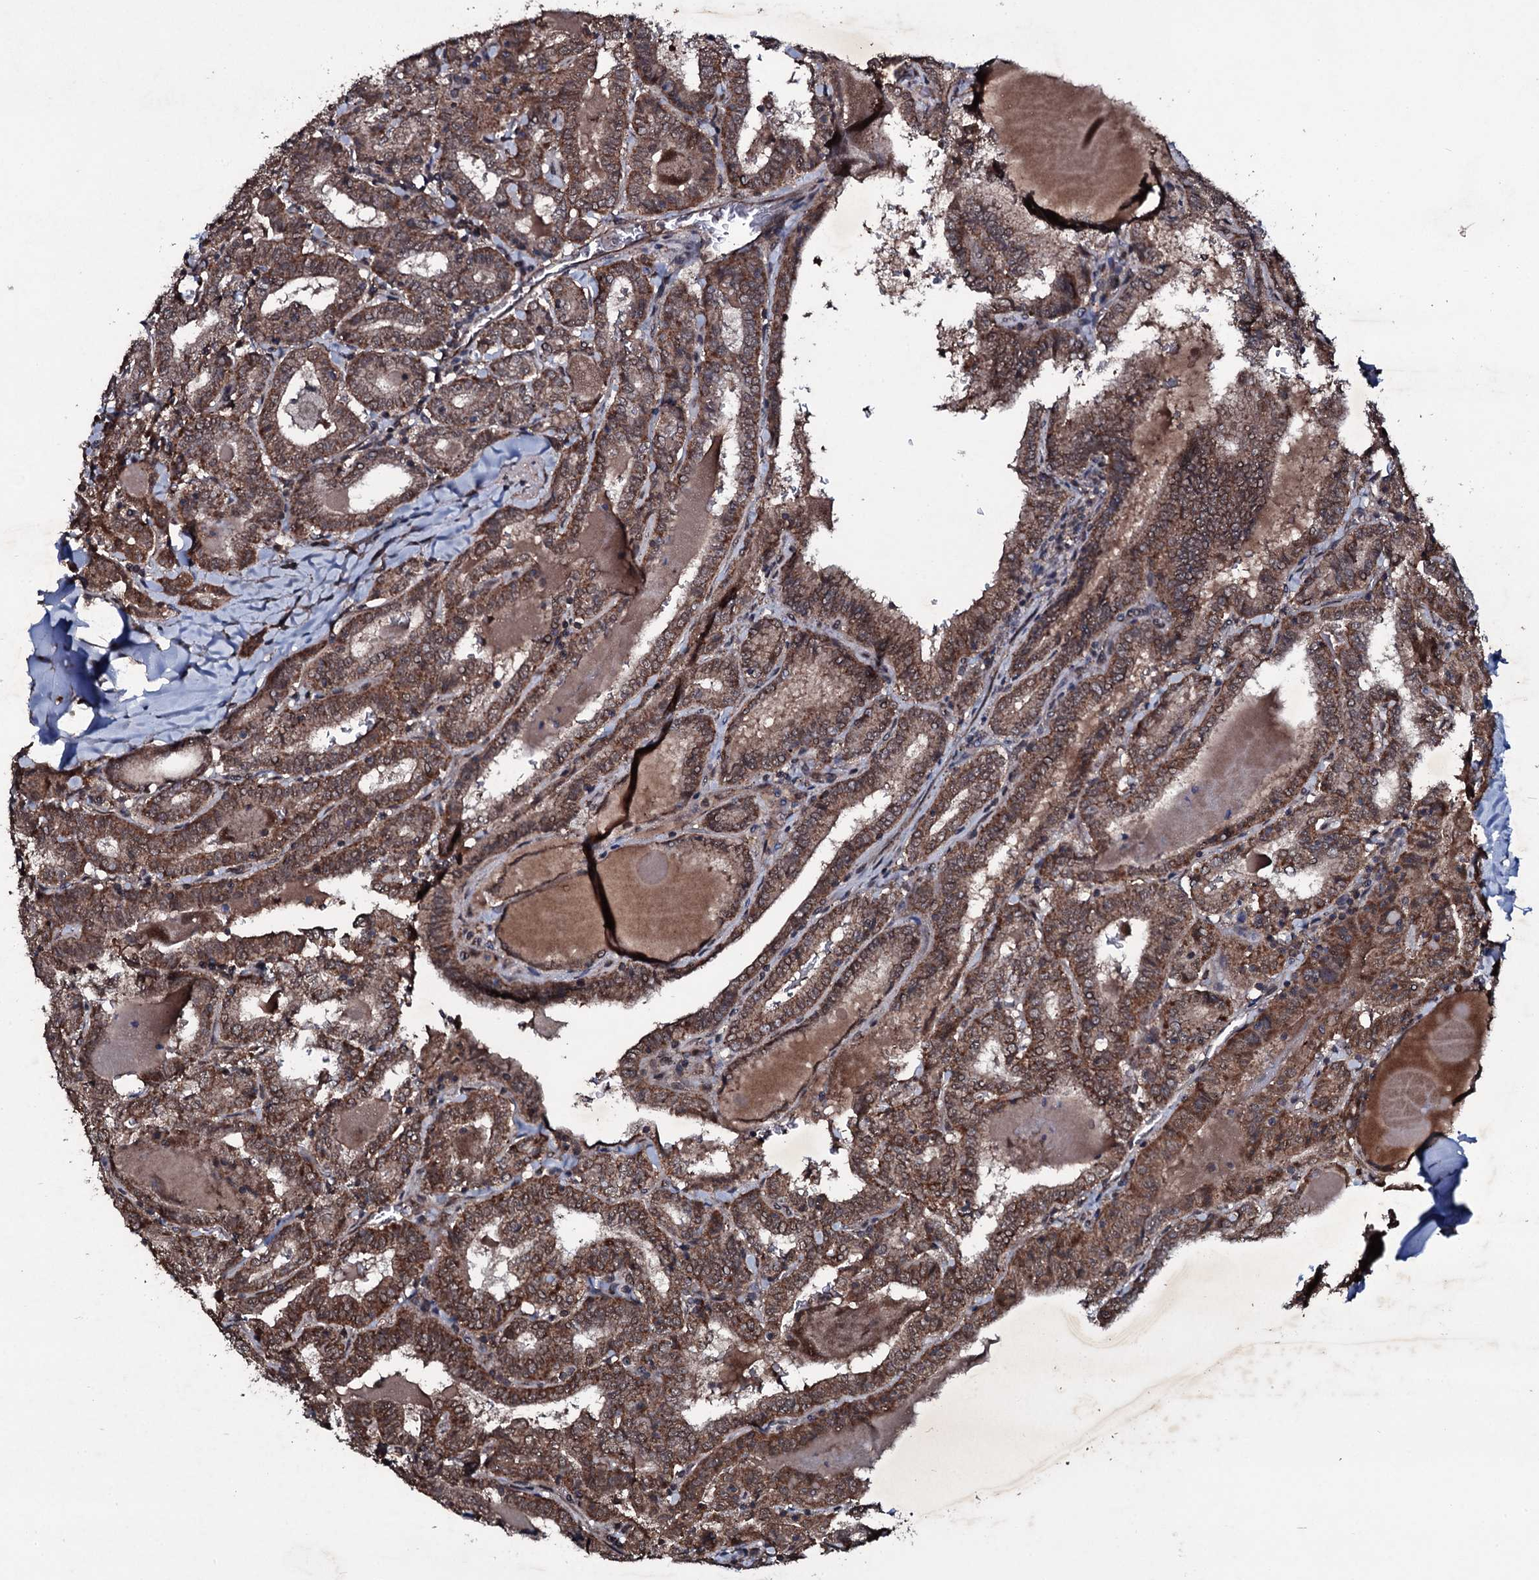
{"staining": {"intensity": "moderate", "quantity": ">75%", "location": "cytoplasmic/membranous"}, "tissue": "thyroid cancer", "cell_type": "Tumor cells", "image_type": "cancer", "snomed": [{"axis": "morphology", "description": "Papillary adenocarcinoma, NOS"}, {"axis": "topography", "description": "Thyroid gland"}], "caption": "Thyroid cancer tissue demonstrates moderate cytoplasmic/membranous expression in approximately >75% of tumor cells, visualized by immunohistochemistry. (IHC, brightfield microscopy, high magnification).", "gene": "MRPS31", "patient": {"sex": "female", "age": 72}}